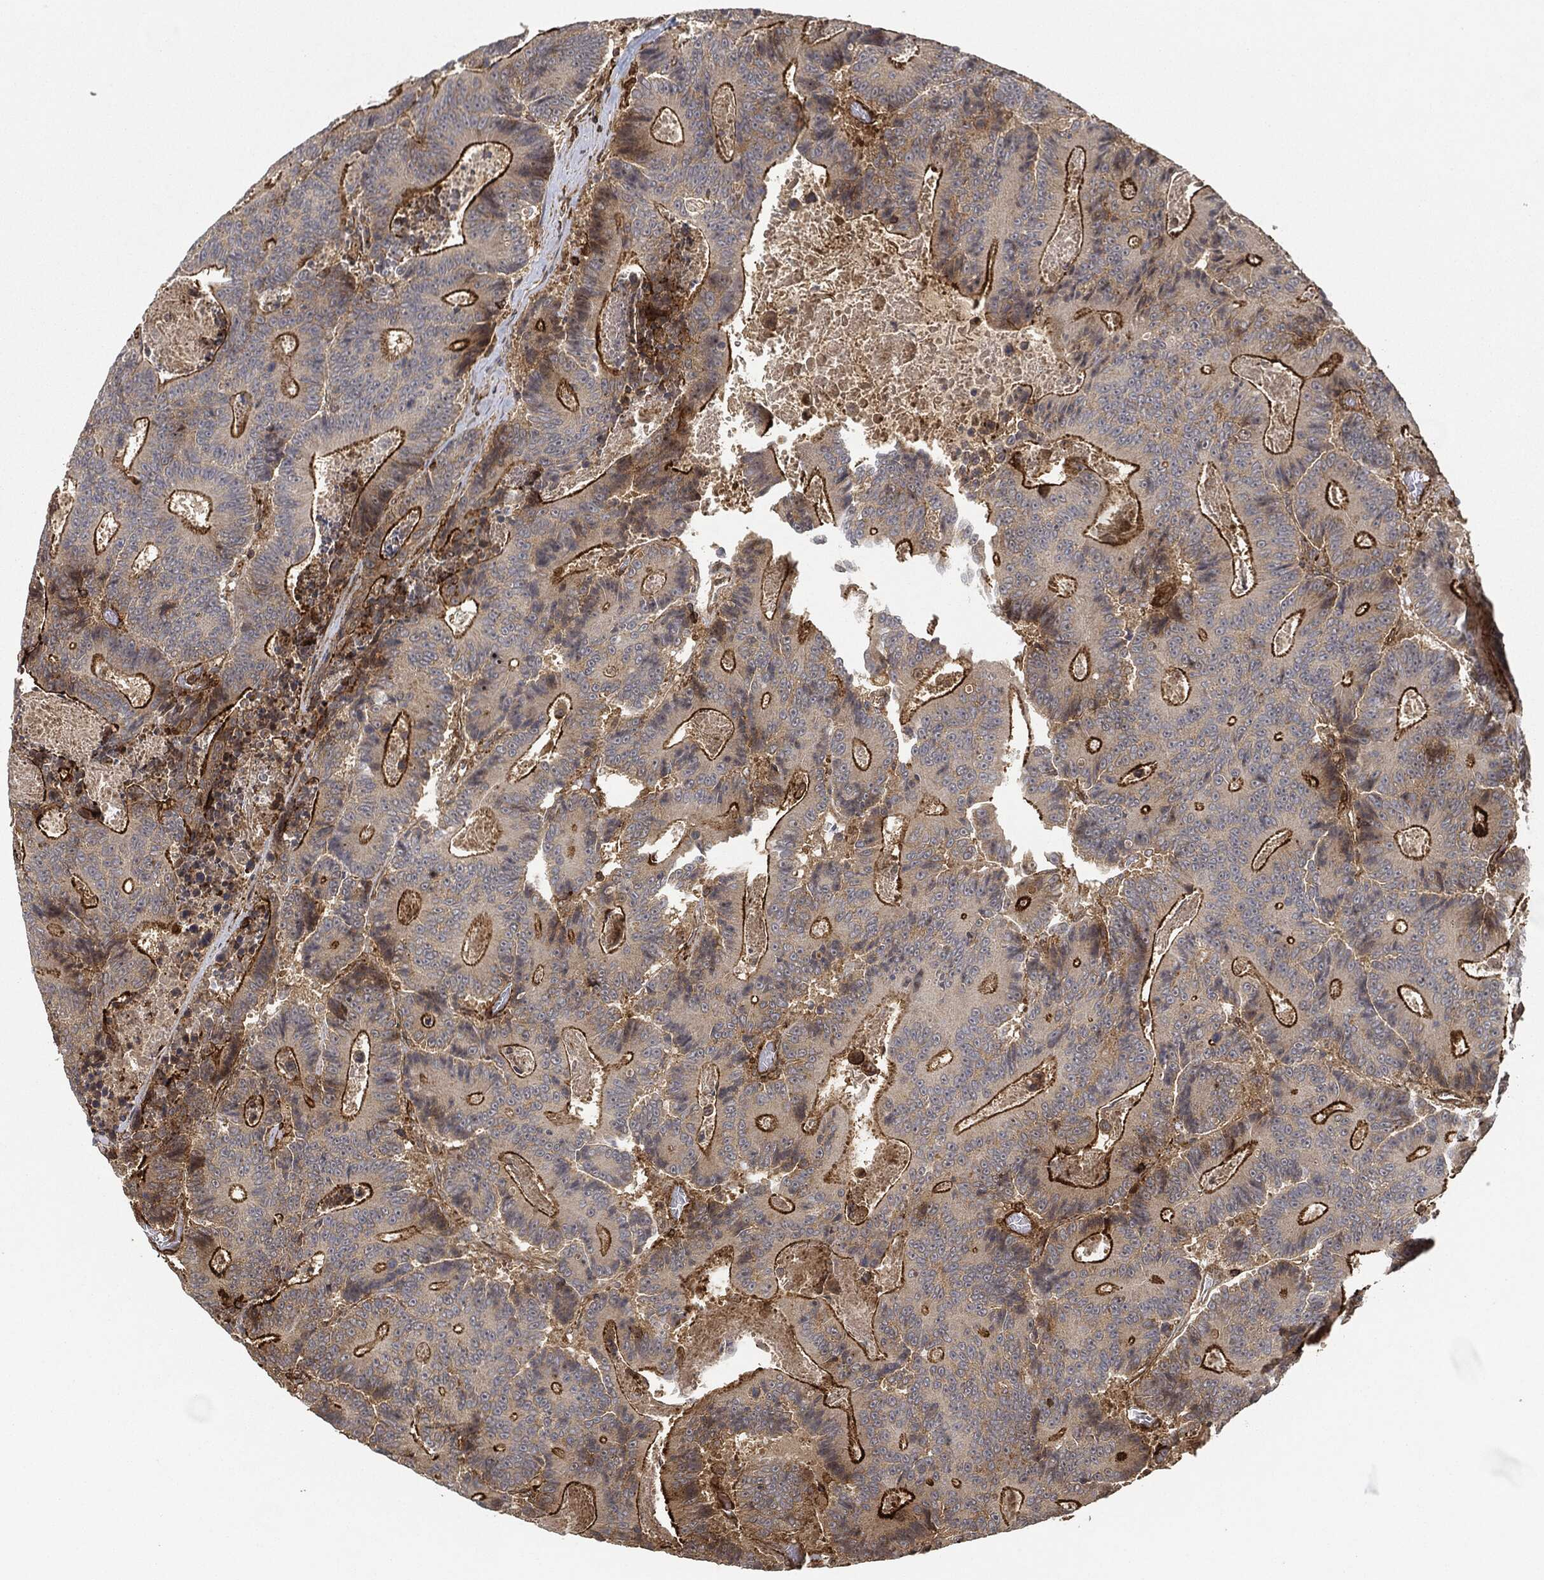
{"staining": {"intensity": "strong", "quantity": ">75%", "location": "cytoplasmic/membranous"}, "tissue": "colorectal cancer", "cell_type": "Tumor cells", "image_type": "cancer", "snomed": [{"axis": "morphology", "description": "Adenocarcinoma, NOS"}, {"axis": "topography", "description": "Colon"}], "caption": "Immunohistochemistry staining of adenocarcinoma (colorectal), which demonstrates high levels of strong cytoplasmic/membranous positivity in approximately >75% of tumor cells indicating strong cytoplasmic/membranous protein expression. The staining was performed using DAB (3,3'-diaminobenzidine) (brown) for protein detection and nuclei were counterstained in hematoxylin (blue).", "gene": "TPT1", "patient": {"sex": "male", "age": 83}}